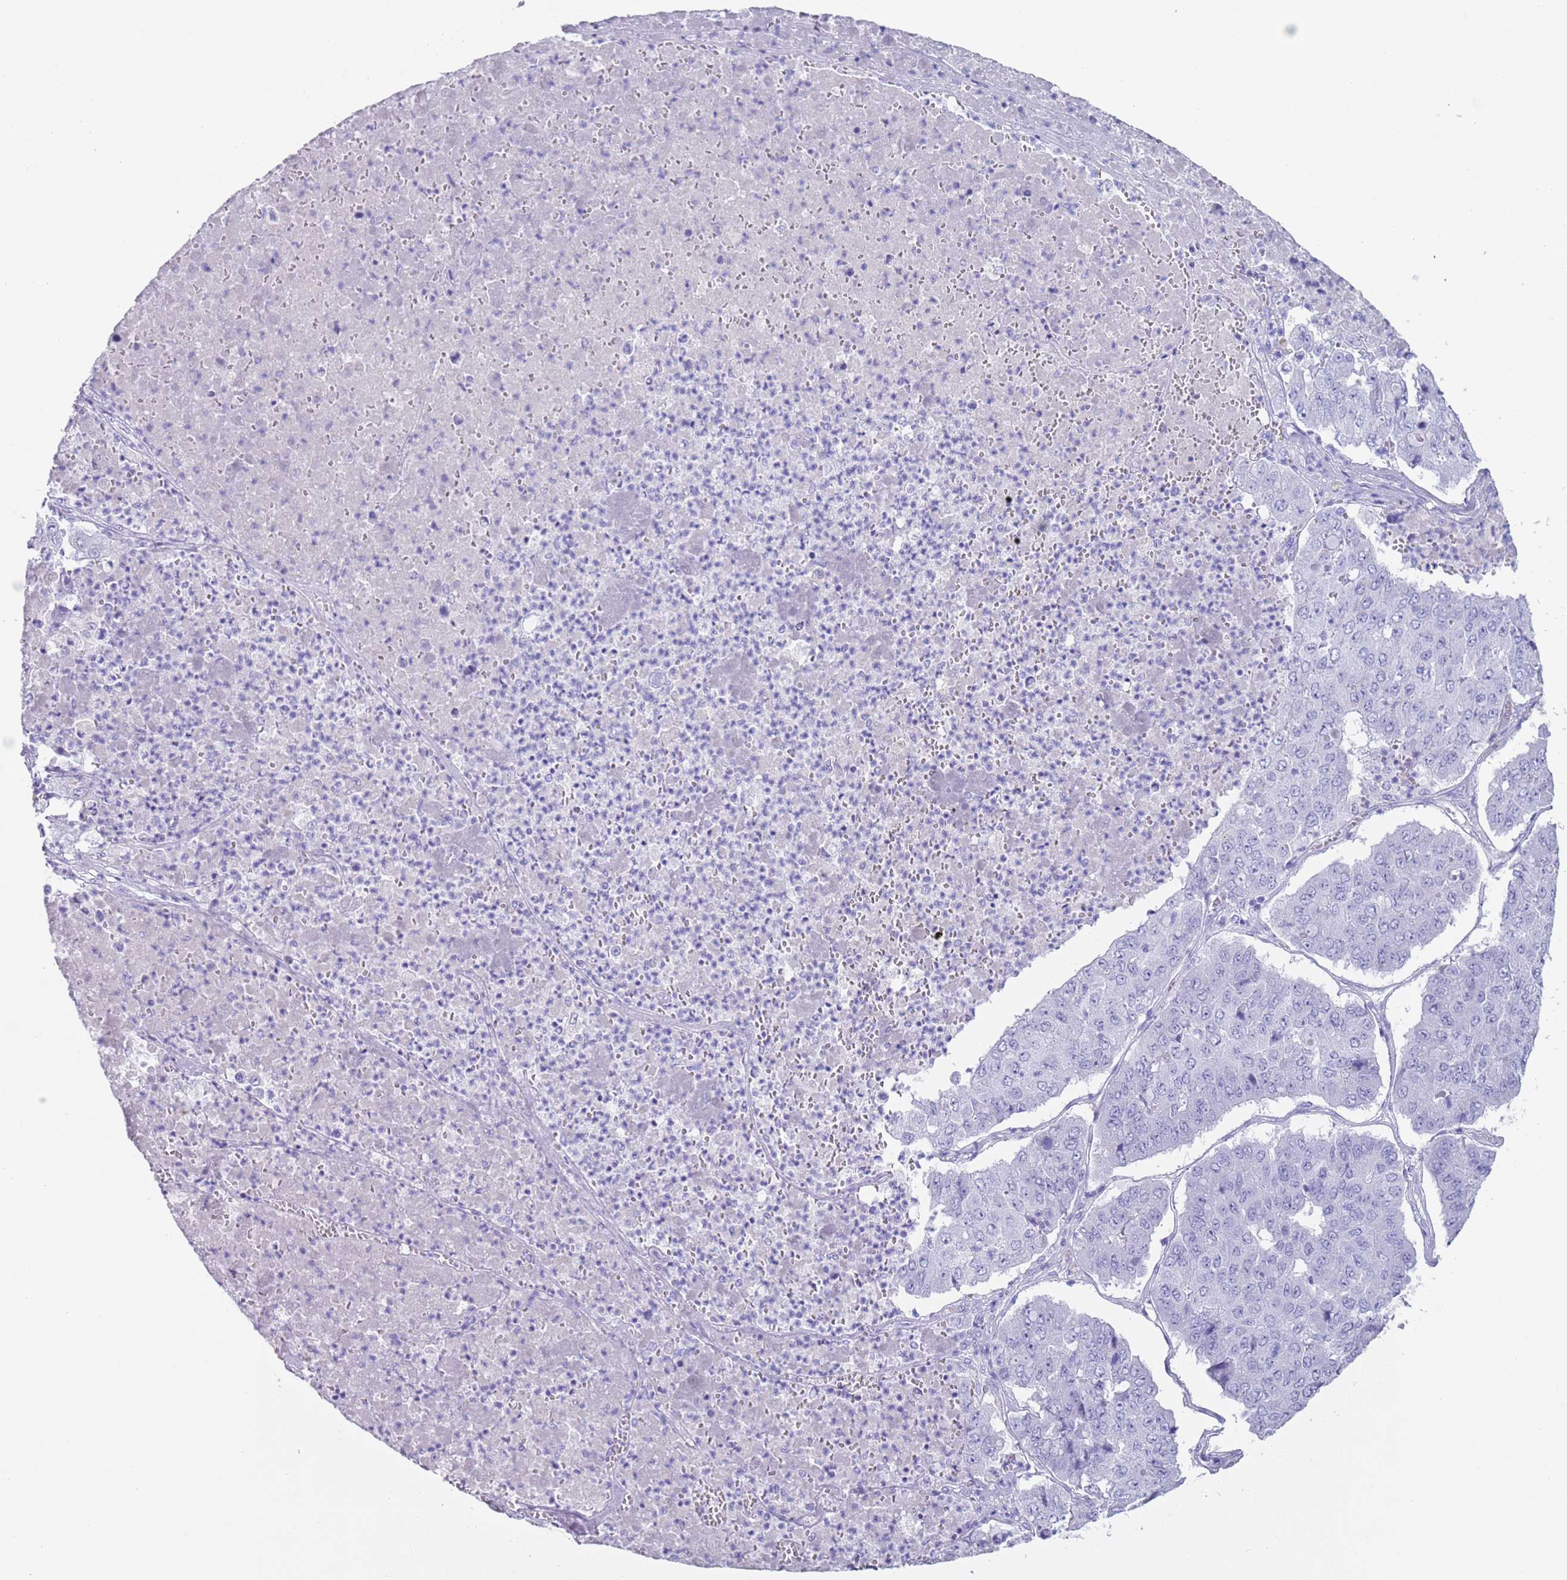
{"staining": {"intensity": "negative", "quantity": "none", "location": "none"}, "tissue": "pancreatic cancer", "cell_type": "Tumor cells", "image_type": "cancer", "snomed": [{"axis": "morphology", "description": "Adenocarcinoma, NOS"}, {"axis": "topography", "description": "Pancreas"}], "caption": "An immunohistochemistry photomicrograph of adenocarcinoma (pancreatic) is shown. There is no staining in tumor cells of adenocarcinoma (pancreatic).", "gene": "MYADML2", "patient": {"sex": "male", "age": 50}}